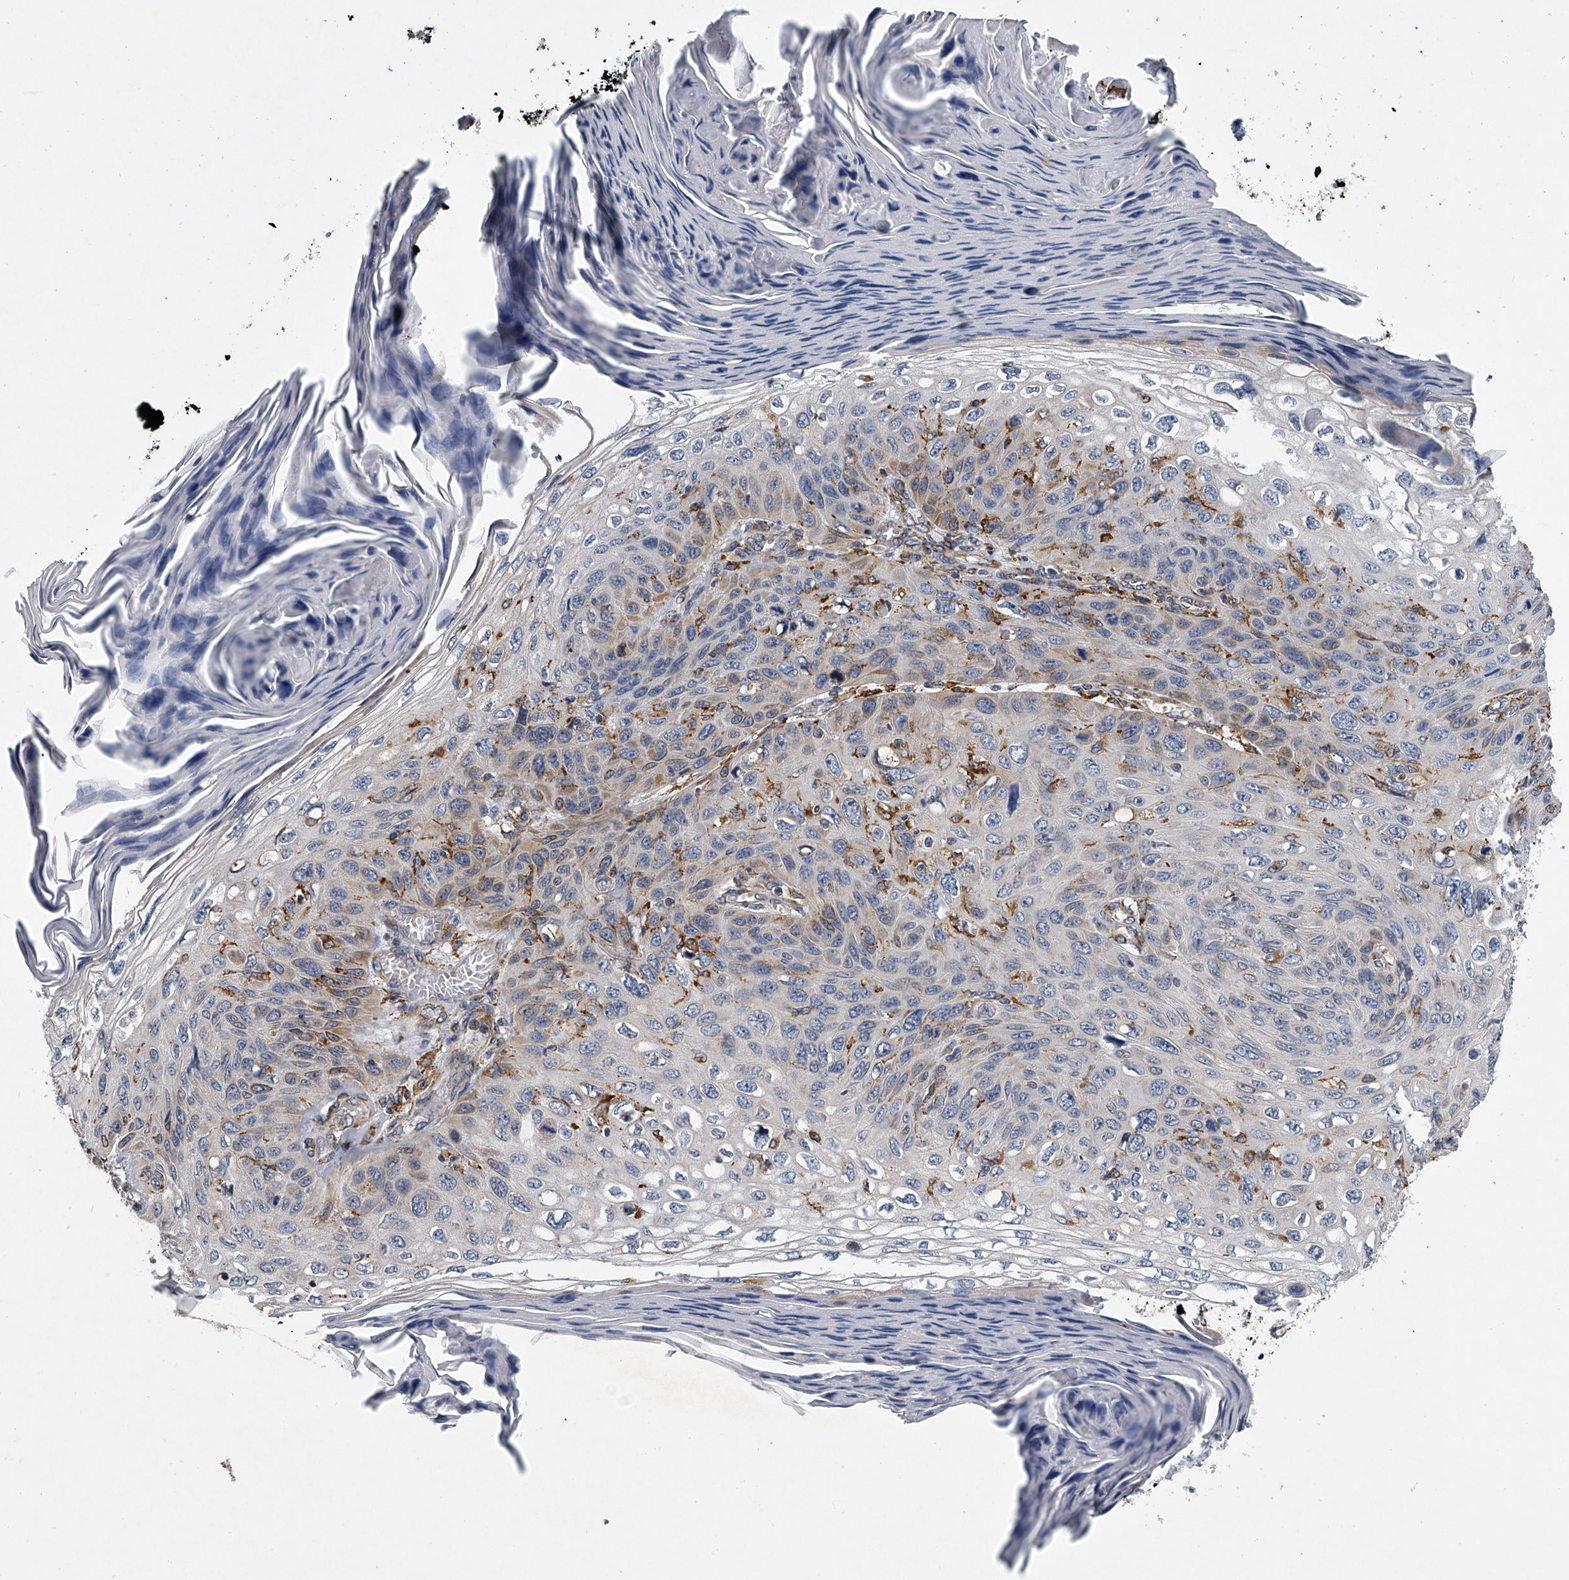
{"staining": {"intensity": "weak", "quantity": "<25%", "location": "cytoplasmic/membranous"}, "tissue": "skin cancer", "cell_type": "Tumor cells", "image_type": "cancer", "snomed": [{"axis": "morphology", "description": "Squamous cell carcinoma, NOS"}, {"axis": "topography", "description": "Skin"}], "caption": "Immunohistochemistry (IHC) image of human skin cancer stained for a protein (brown), which shows no expression in tumor cells. (Brightfield microscopy of DAB immunohistochemistry at high magnification).", "gene": "TMEM63C", "patient": {"sex": "female", "age": 90}}